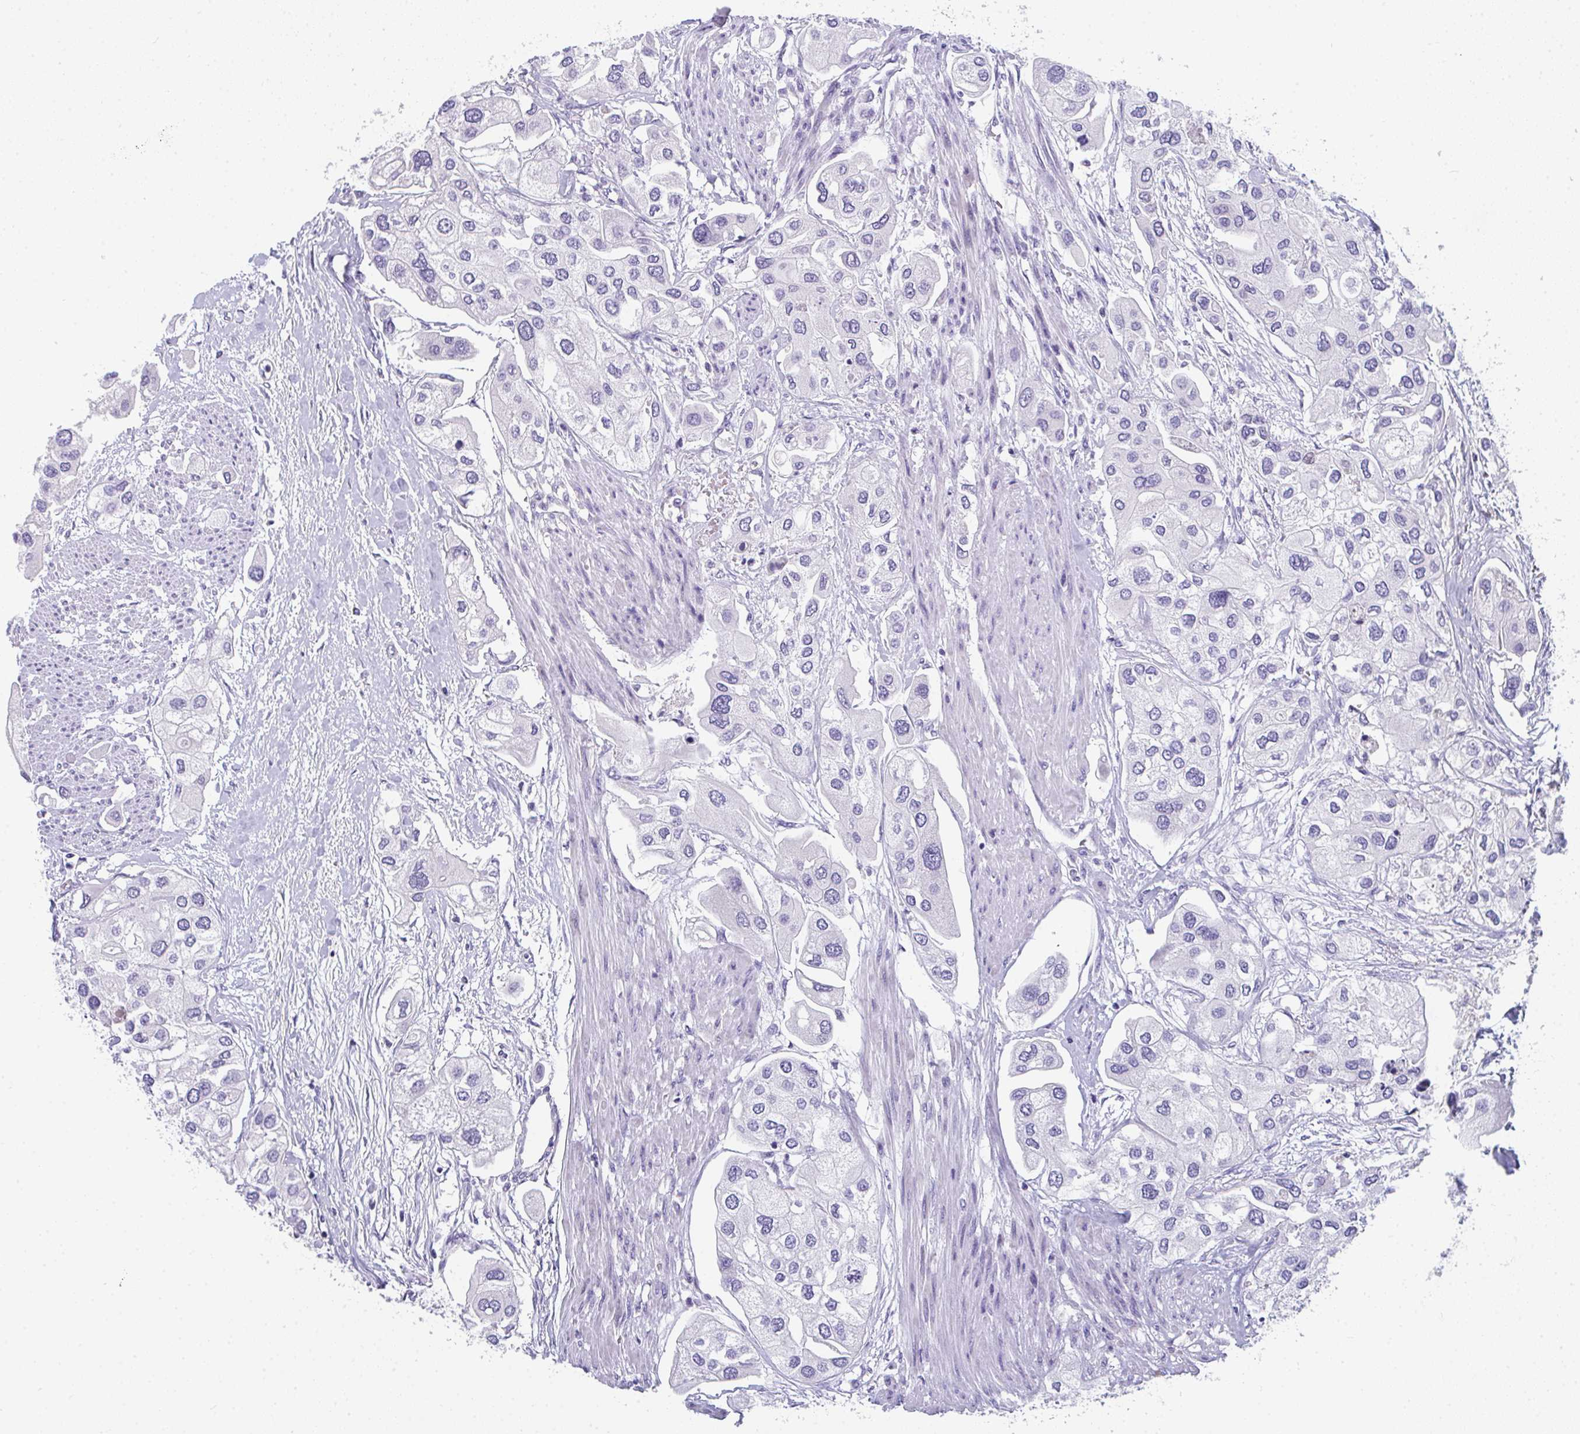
{"staining": {"intensity": "negative", "quantity": "none", "location": "none"}, "tissue": "urothelial cancer", "cell_type": "Tumor cells", "image_type": "cancer", "snomed": [{"axis": "morphology", "description": "Urothelial carcinoma, High grade"}, {"axis": "topography", "description": "Urinary bladder"}], "caption": "Immunohistochemical staining of human high-grade urothelial carcinoma displays no significant staining in tumor cells.", "gene": "TTC30B", "patient": {"sex": "male", "age": 64}}